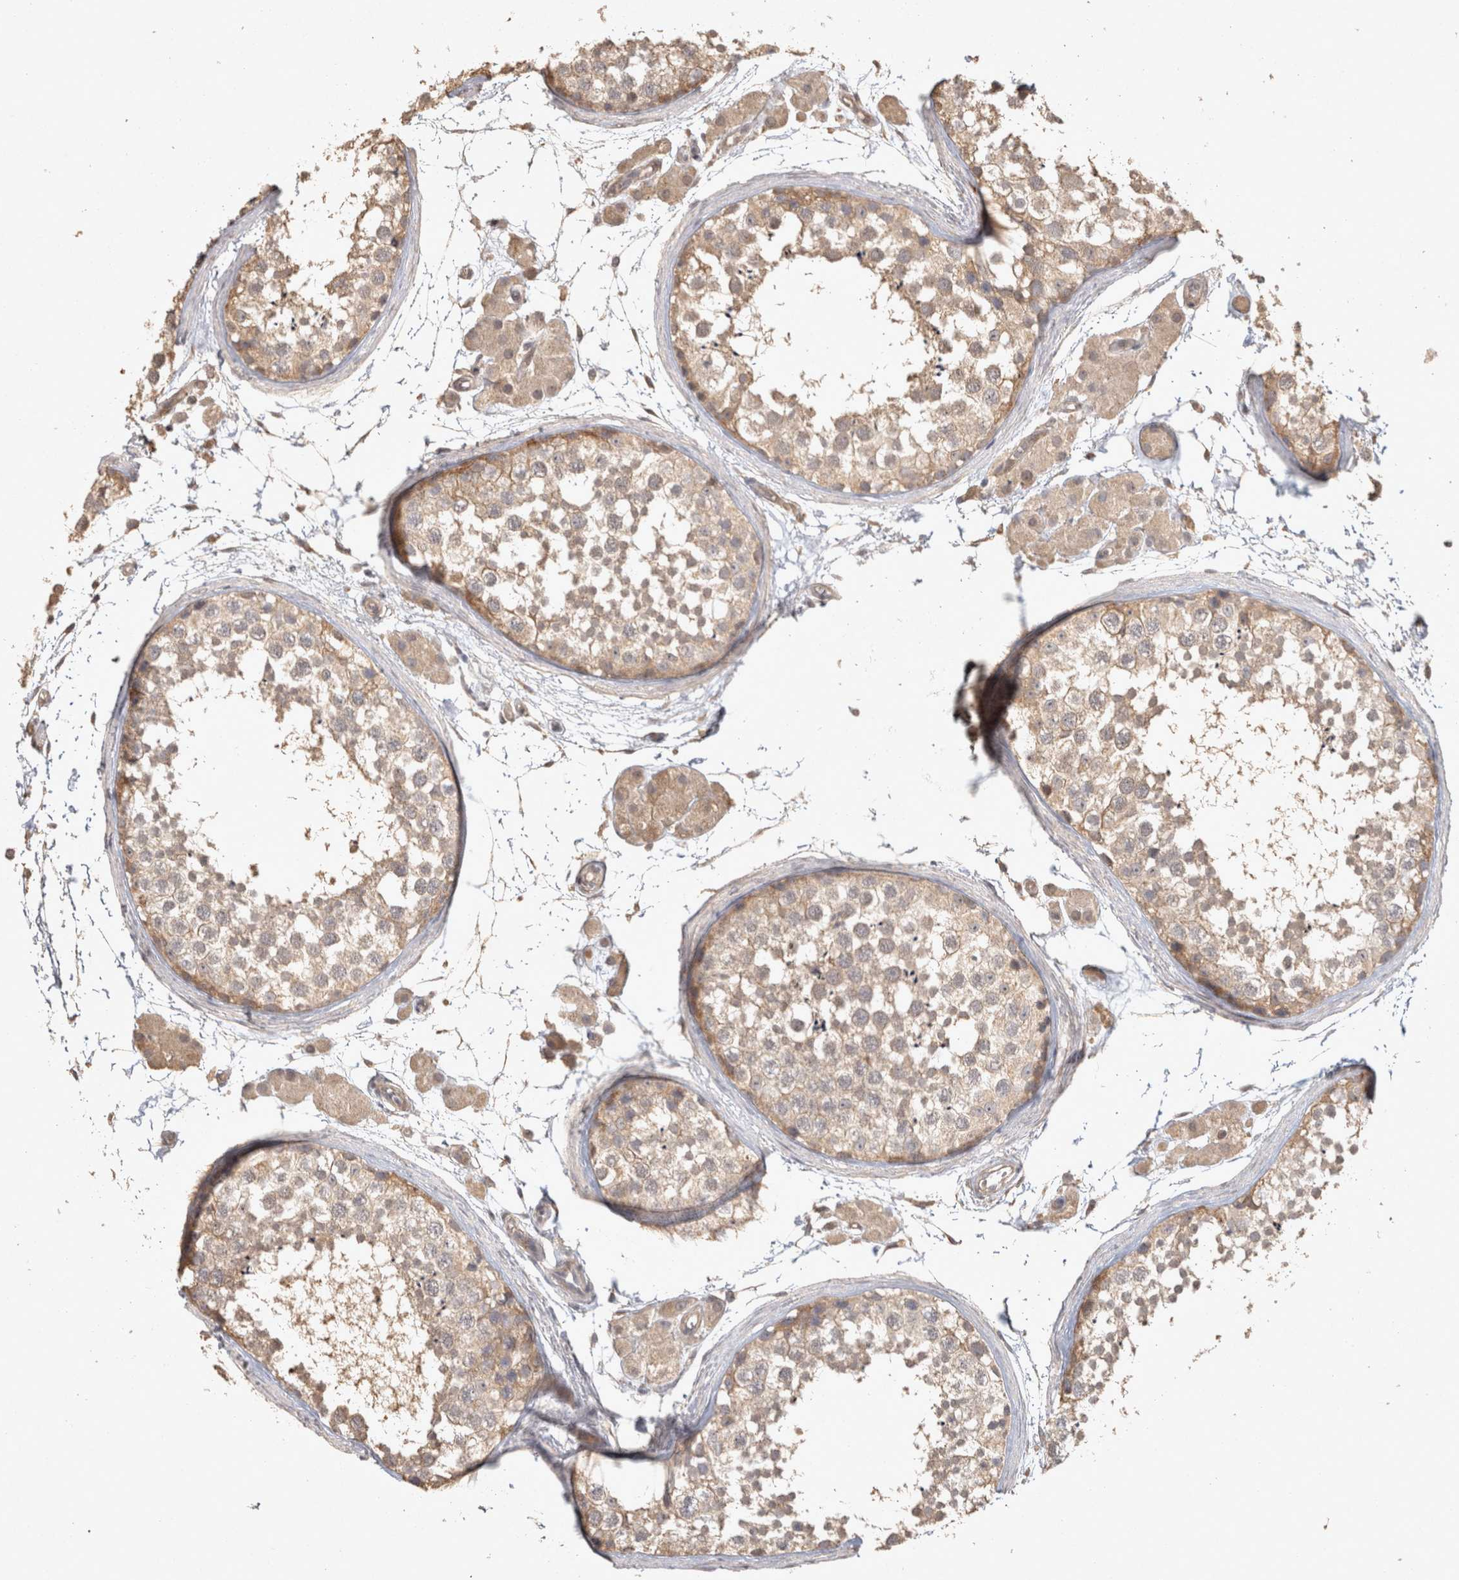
{"staining": {"intensity": "weak", "quantity": ">75%", "location": "cytoplasmic/membranous"}, "tissue": "testis", "cell_type": "Cells in seminiferous ducts", "image_type": "normal", "snomed": [{"axis": "morphology", "description": "Normal tissue, NOS"}, {"axis": "topography", "description": "Testis"}], "caption": "Approximately >75% of cells in seminiferous ducts in benign testis demonstrate weak cytoplasmic/membranous protein staining as visualized by brown immunohistochemical staining.", "gene": "OSTN", "patient": {"sex": "male", "age": 56}}